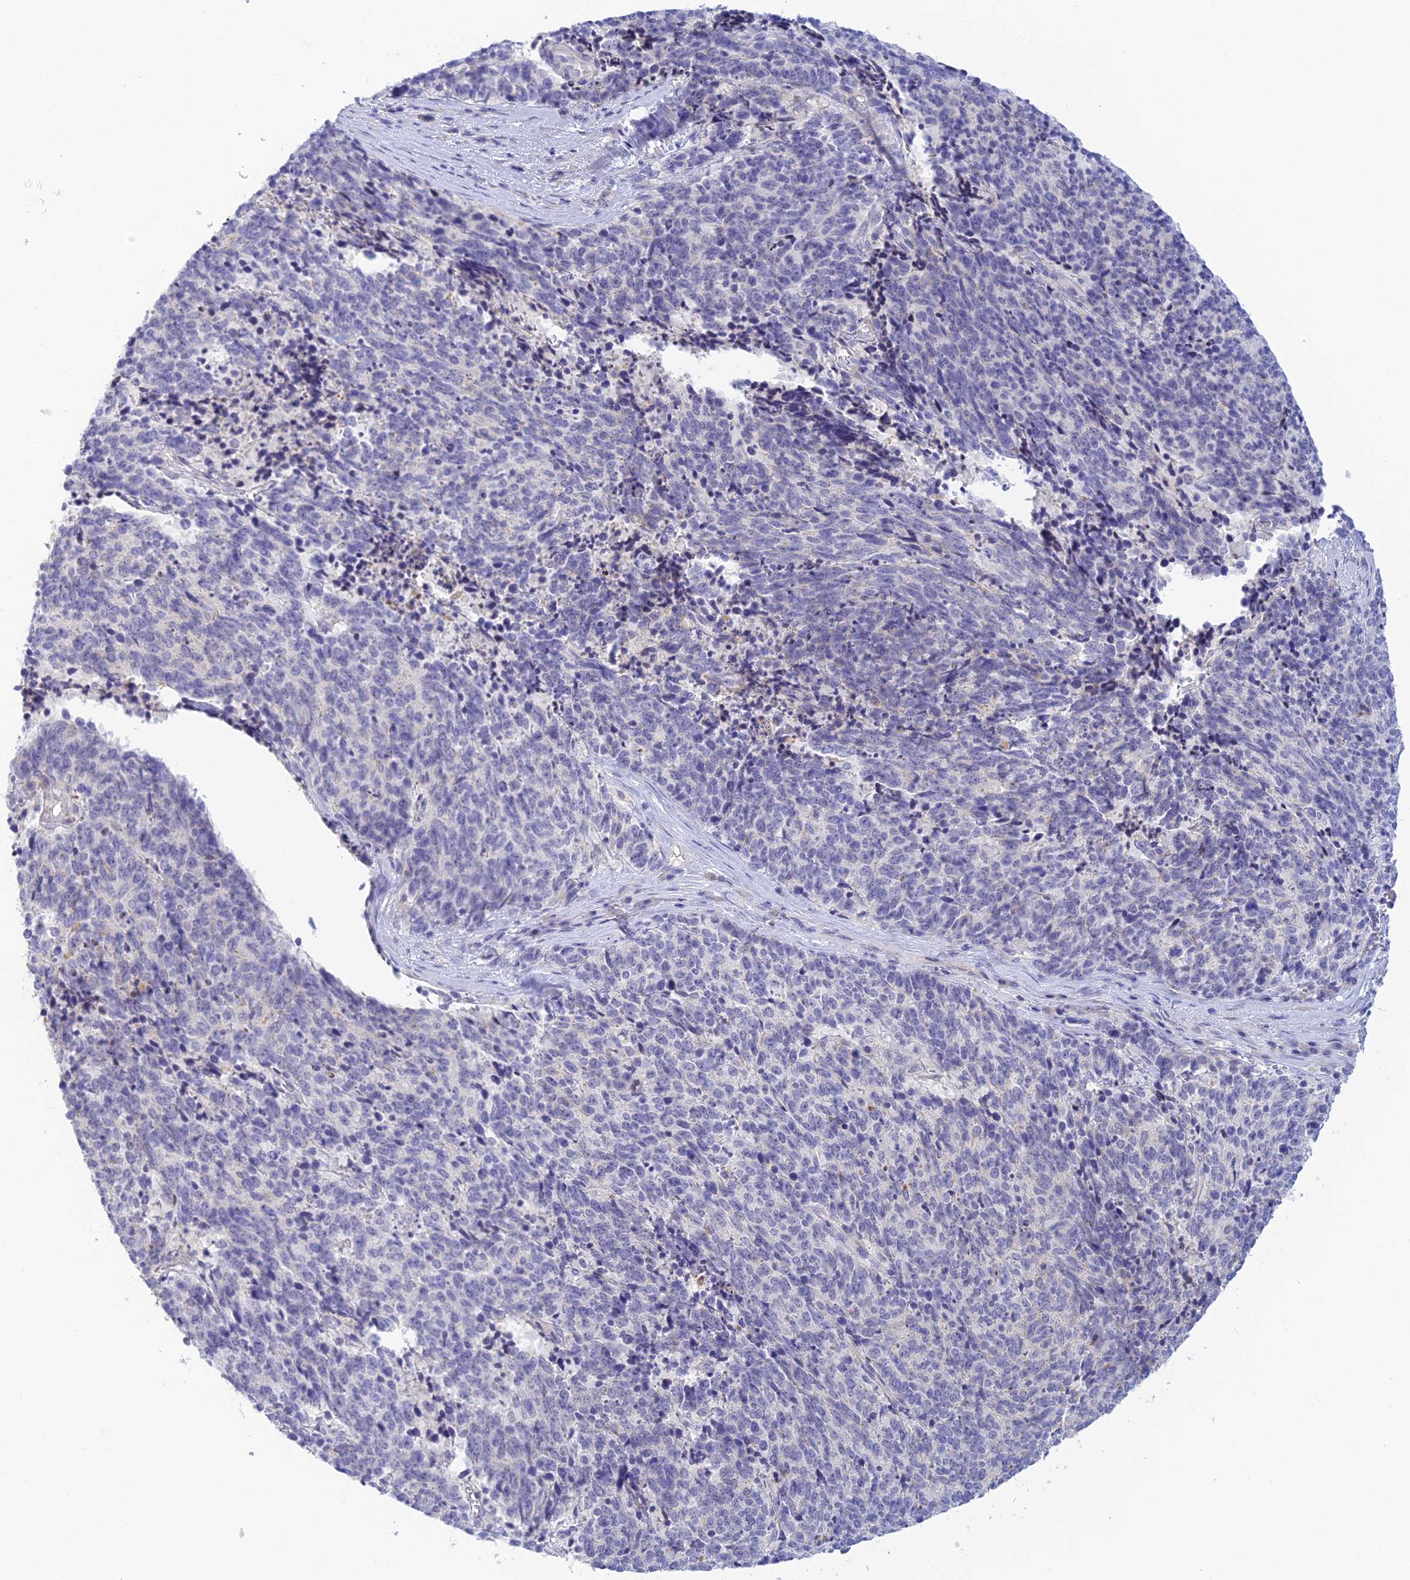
{"staining": {"intensity": "negative", "quantity": "none", "location": "none"}, "tissue": "cervical cancer", "cell_type": "Tumor cells", "image_type": "cancer", "snomed": [{"axis": "morphology", "description": "Squamous cell carcinoma, NOS"}, {"axis": "topography", "description": "Cervix"}], "caption": "Immunohistochemistry photomicrograph of neoplastic tissue: human squamous cell carcinoma (cervical) stained with DAB (3,3'-diaminobenzidine) demonstrates no significant protein staining in tumor cells.", "gene": "INTS13", "patient": {"sex": "female", "age": 29}}